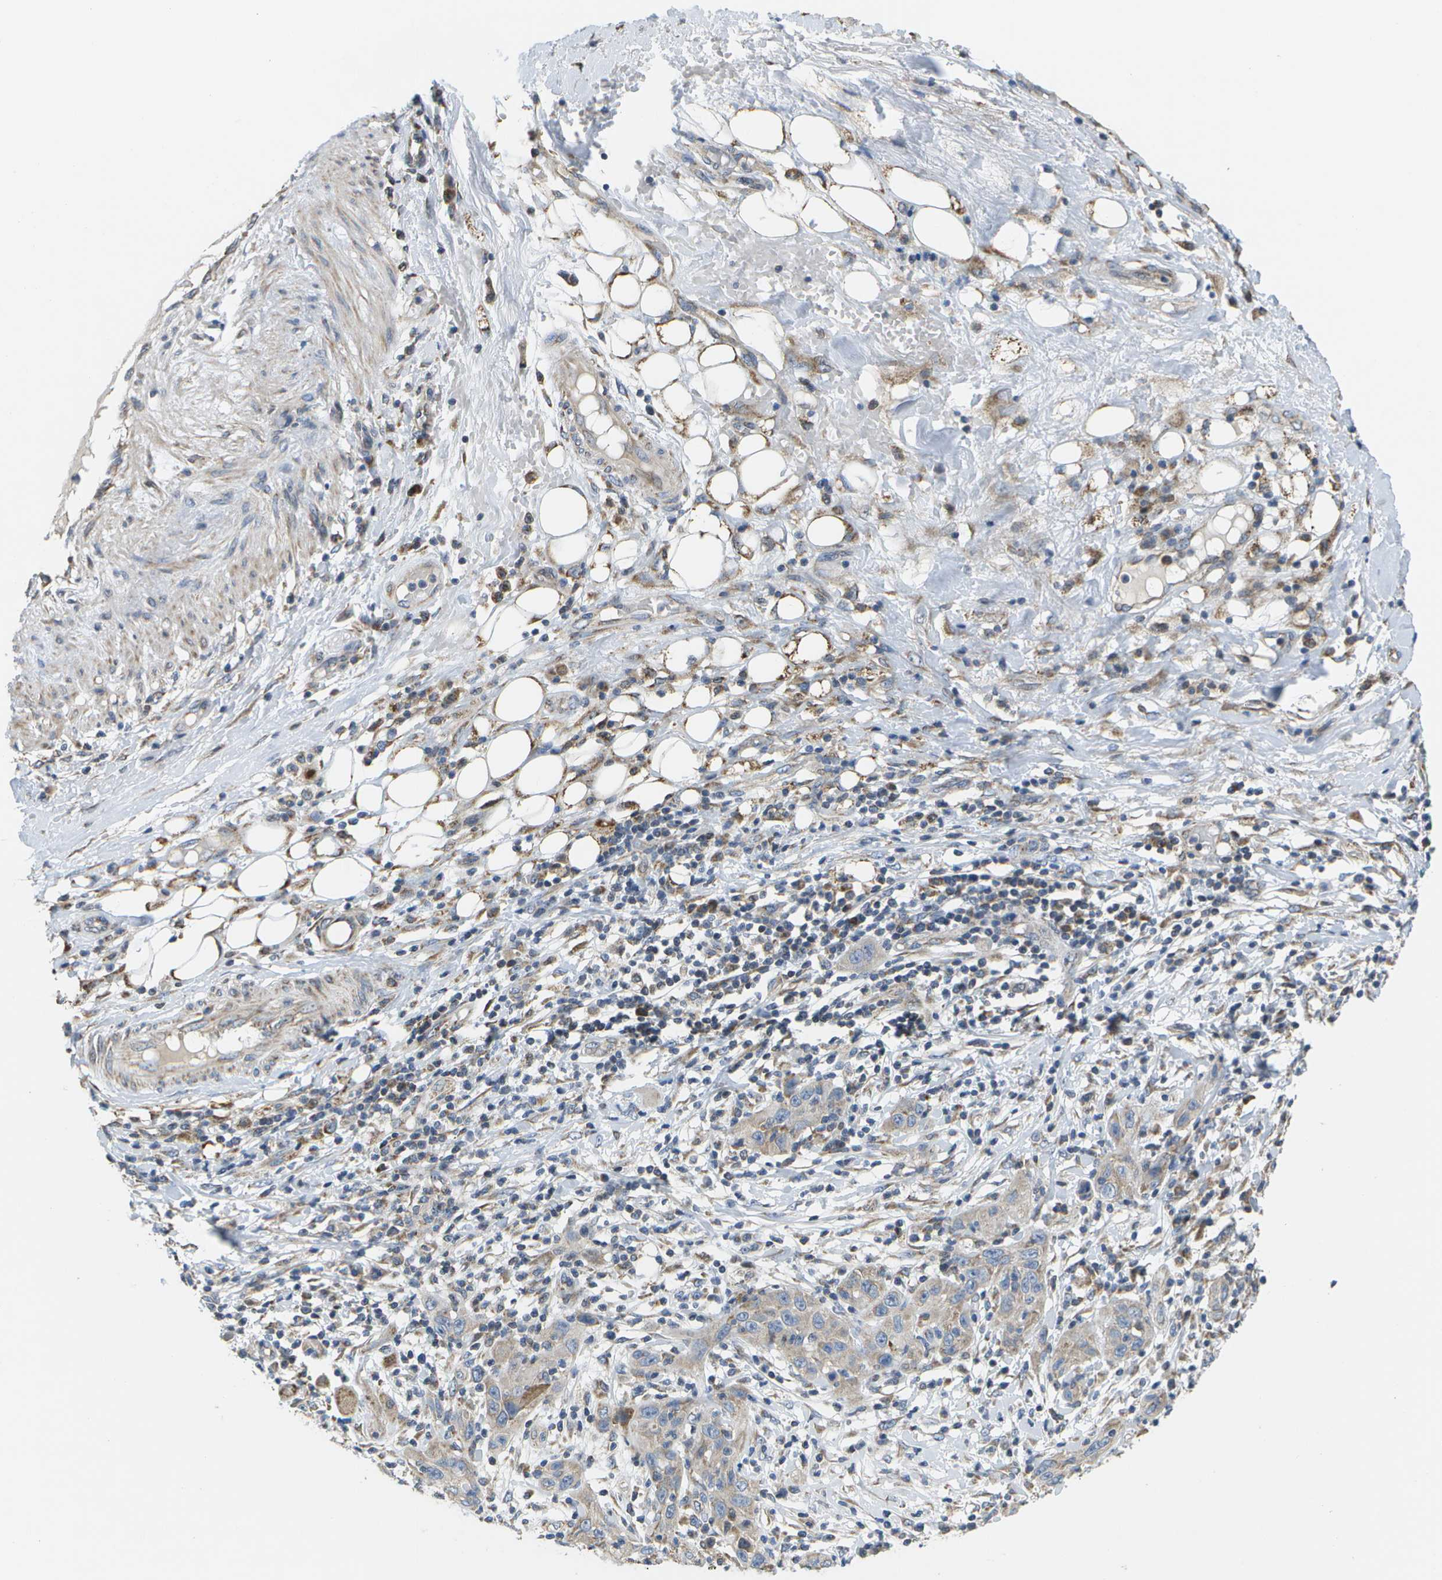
{"staining": {"intensity": "weak", "quantity": ">75%", "location": "cytoplasmic/membranous"}, "tissue": "skin cancer", "cell_type": "Tumor cells", "image_type": "cancer", "snomed": [{"axis": "morphology", "description": "Squamous cell carcinoma, NOS"}, {"axis": "topography", "description": "Skin"}], "caption": "Brown immunohistochemical staining in human skin squamous cell carcinoma displays weak cytoplasmic/membranous staining in about >75% of tumor cells.", "gene": "HADHA", "patient": {"sex": "female", "age": 88}}